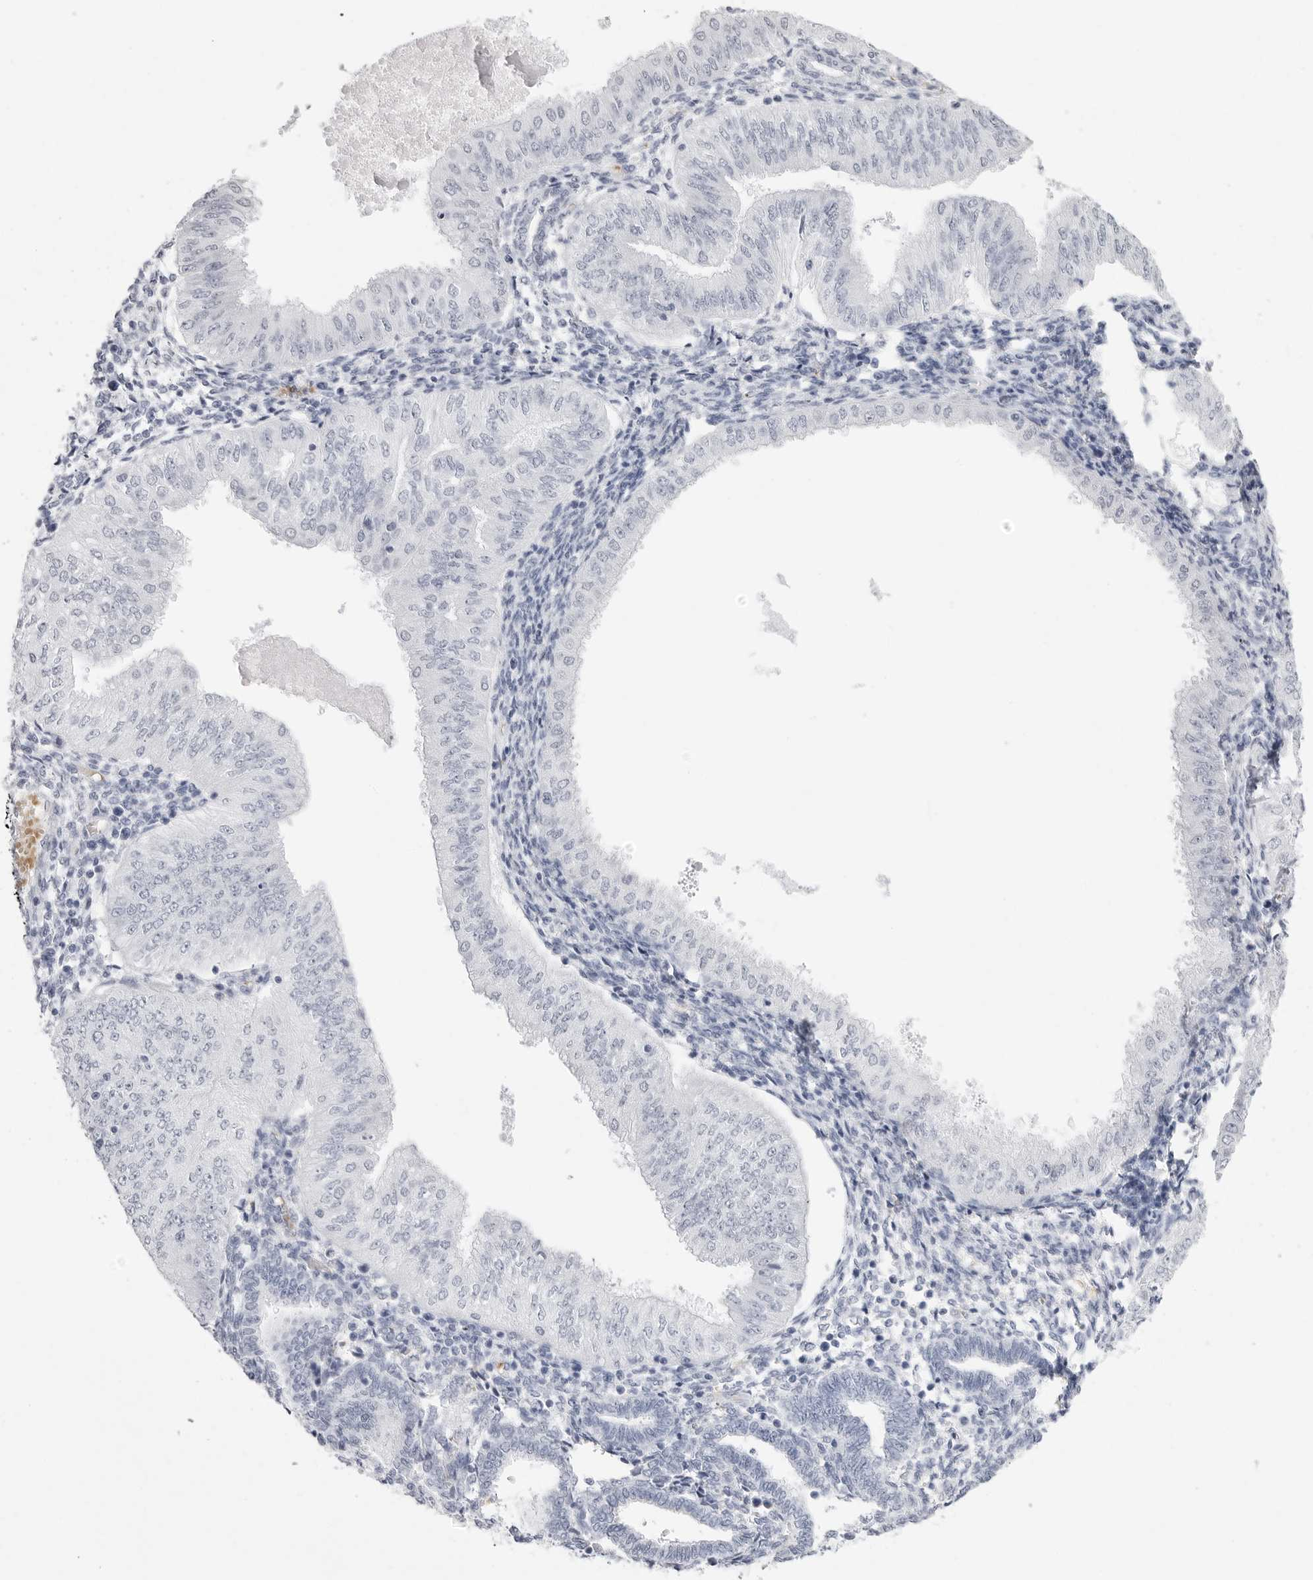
{"staining": {"intensity": "negative", "quantity": "none", "location": "none"}, "tissue": "endometrial cancer", "cell_type": "Tumor cells", "image_type": "cancer", "snomed": [{"axis": "morphology", "description": "Normal tissue, NOS"}, {"axis": "morphology", "description": "Adenocarcinoma, NOS"}, {"axis": "topography", "description": "Endometrium"}], "caption": "Micrograph shows no protein expression in tumor cells of endometrial cancer tissue.", "gene": "TSSK1B", "patient": {"sex": "female", "age": 53}}